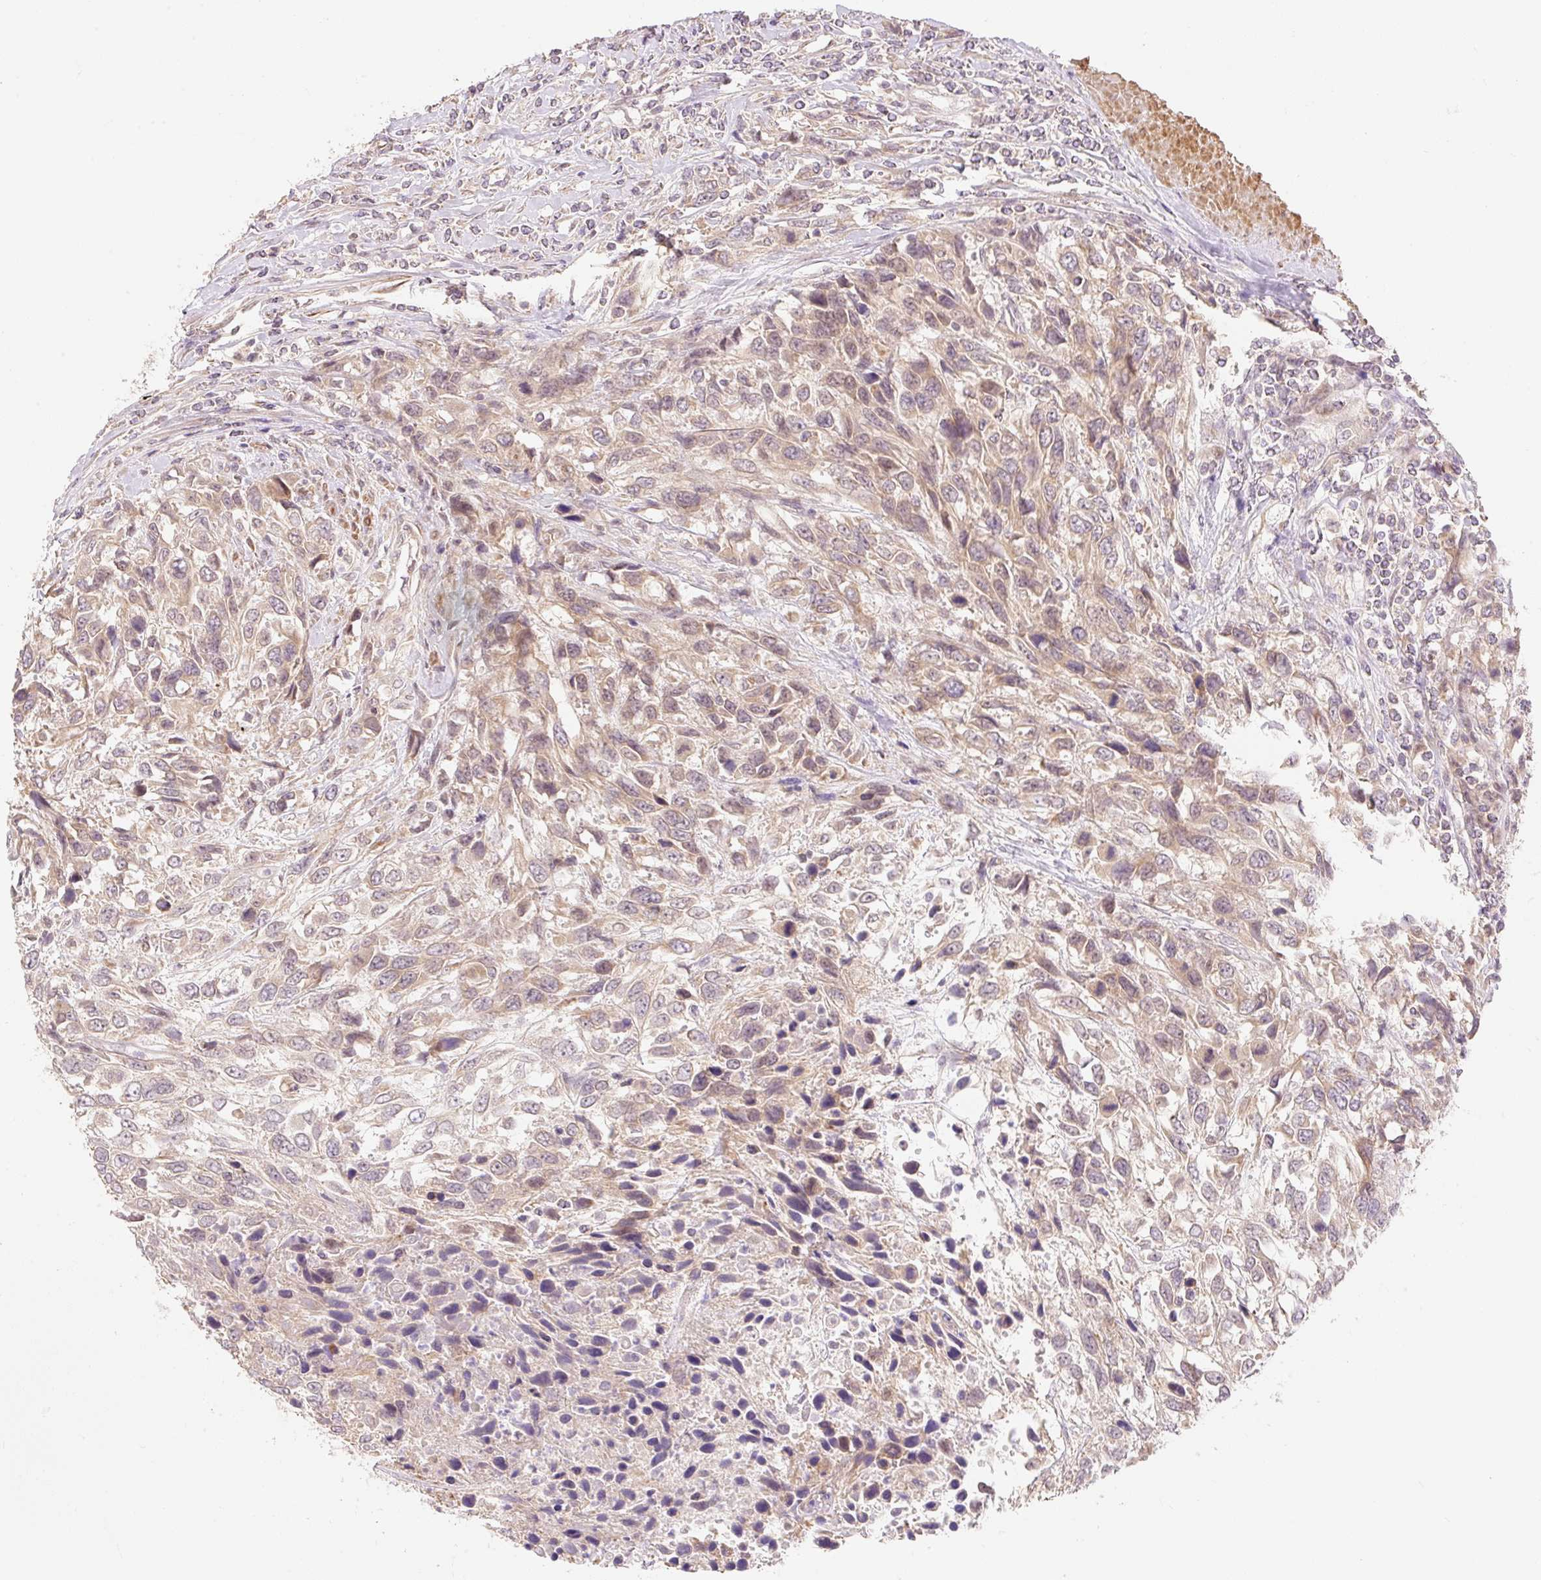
{"staining": {"intensity": "weak", "quantity": ">75%", "location": "cytoplasmic/membranous"}, "tissue": "urothelial cancer", "cell_type": "Tumor cells", "image_type": "cancer", "snomed": [{"axis": "morphology", "description": "Urothelial carcinoma, High grade"}, {"axis": "topography", "description": "Urinary bladder"}], "caption": "High-grade urothelial carcinoma stained with immunohistochemistry (IHC) displays weak cytoplasmic/membranous expression in about >75% of tumor cells.", "gene": "EMC10", "patient": {"sex": "female", "age": 70}}